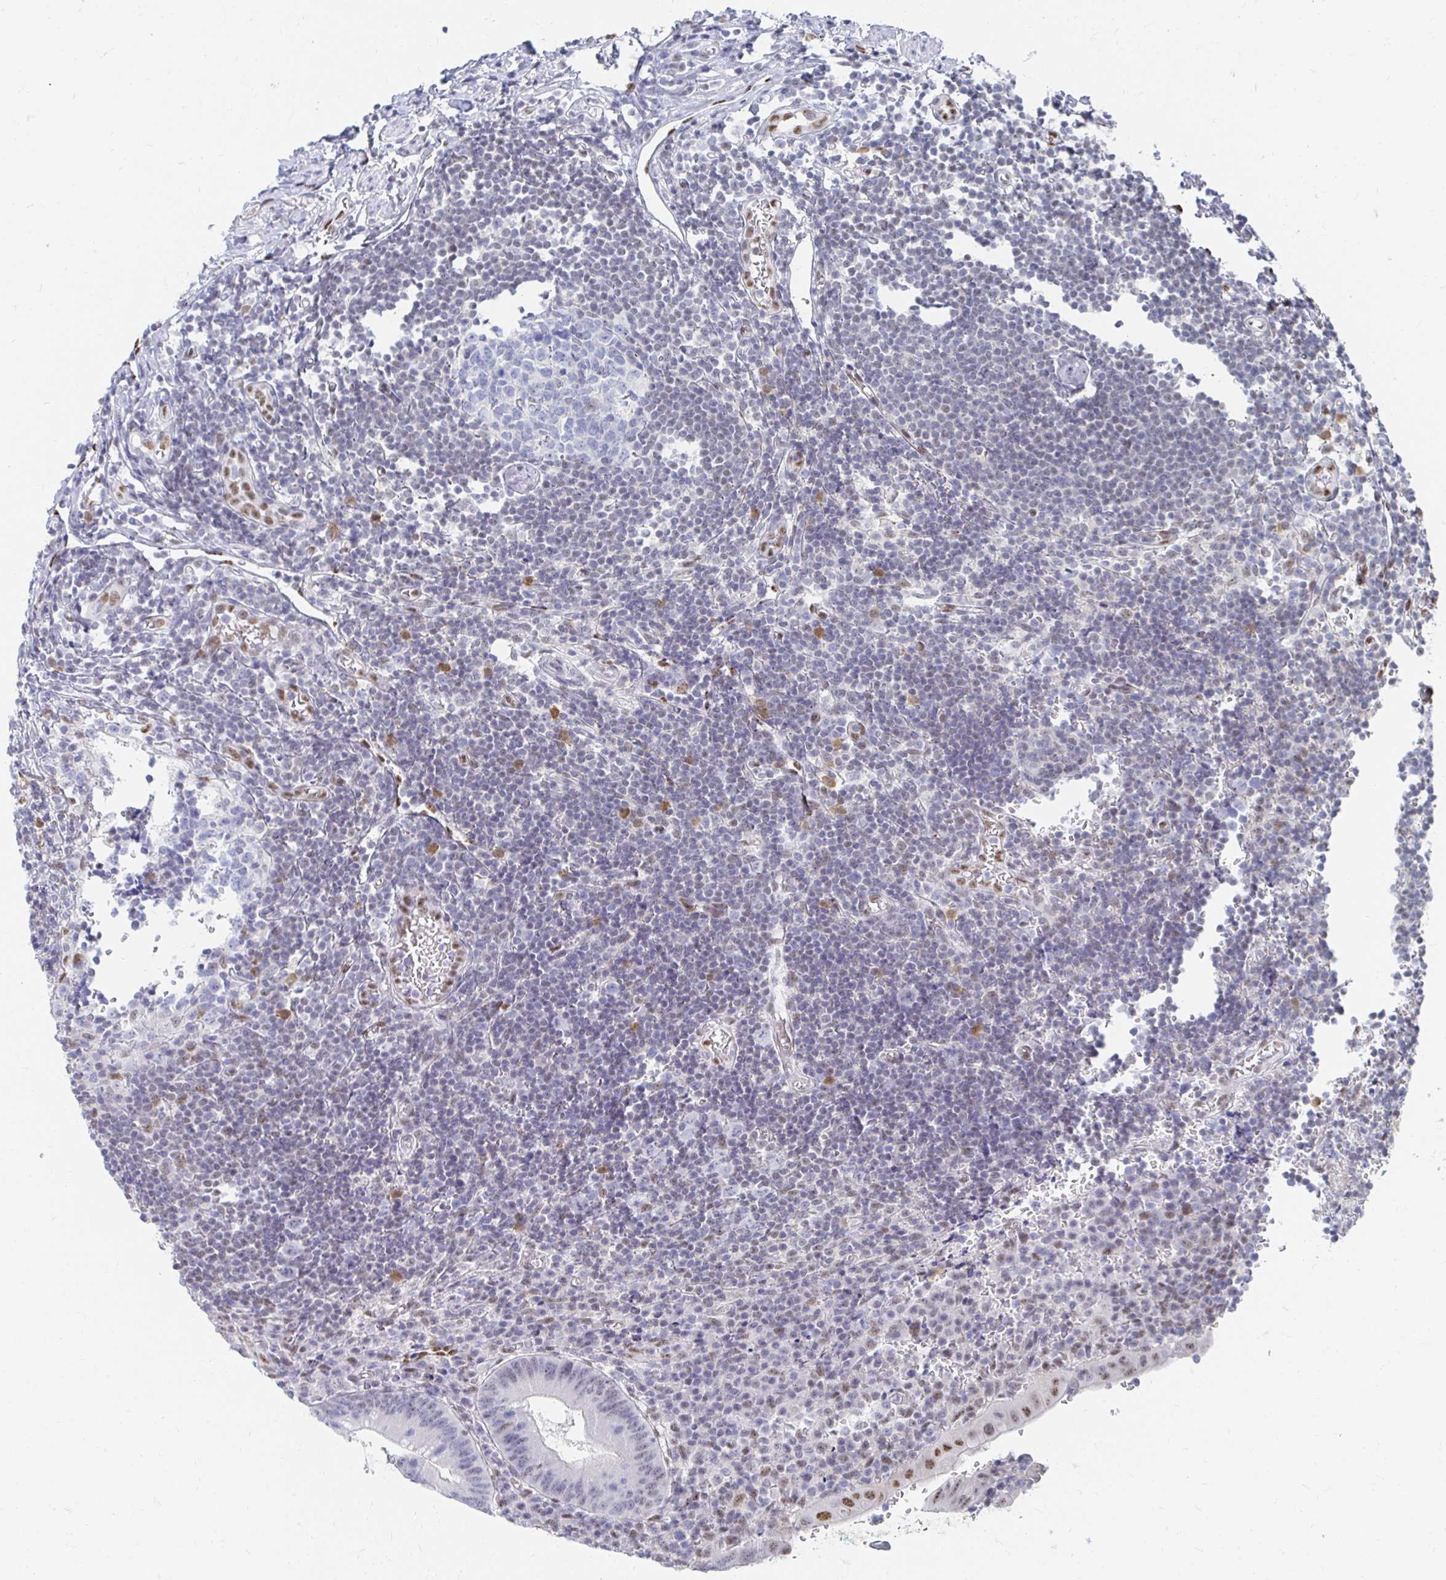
{"staining": {"intensity": "negative", "quantity": "none", "location": "none"}, "tissue": "appendix", "cell_type": "Glandular cells", "image_type": "normal", "snomed": [{"axis": "morphology", "description": "Normal tissue, NOS"}, {"axis": "topography", "description": "Appendix"}], "caption": "IHC micrograph of unremarkable appendix: human appendix stained with DAB (3,3'-diaminobenzidine) exhibits no significant protein staining in glandular cells.", "gene": "CLIC3", "patient": {"sex": "male", "age": 18}}